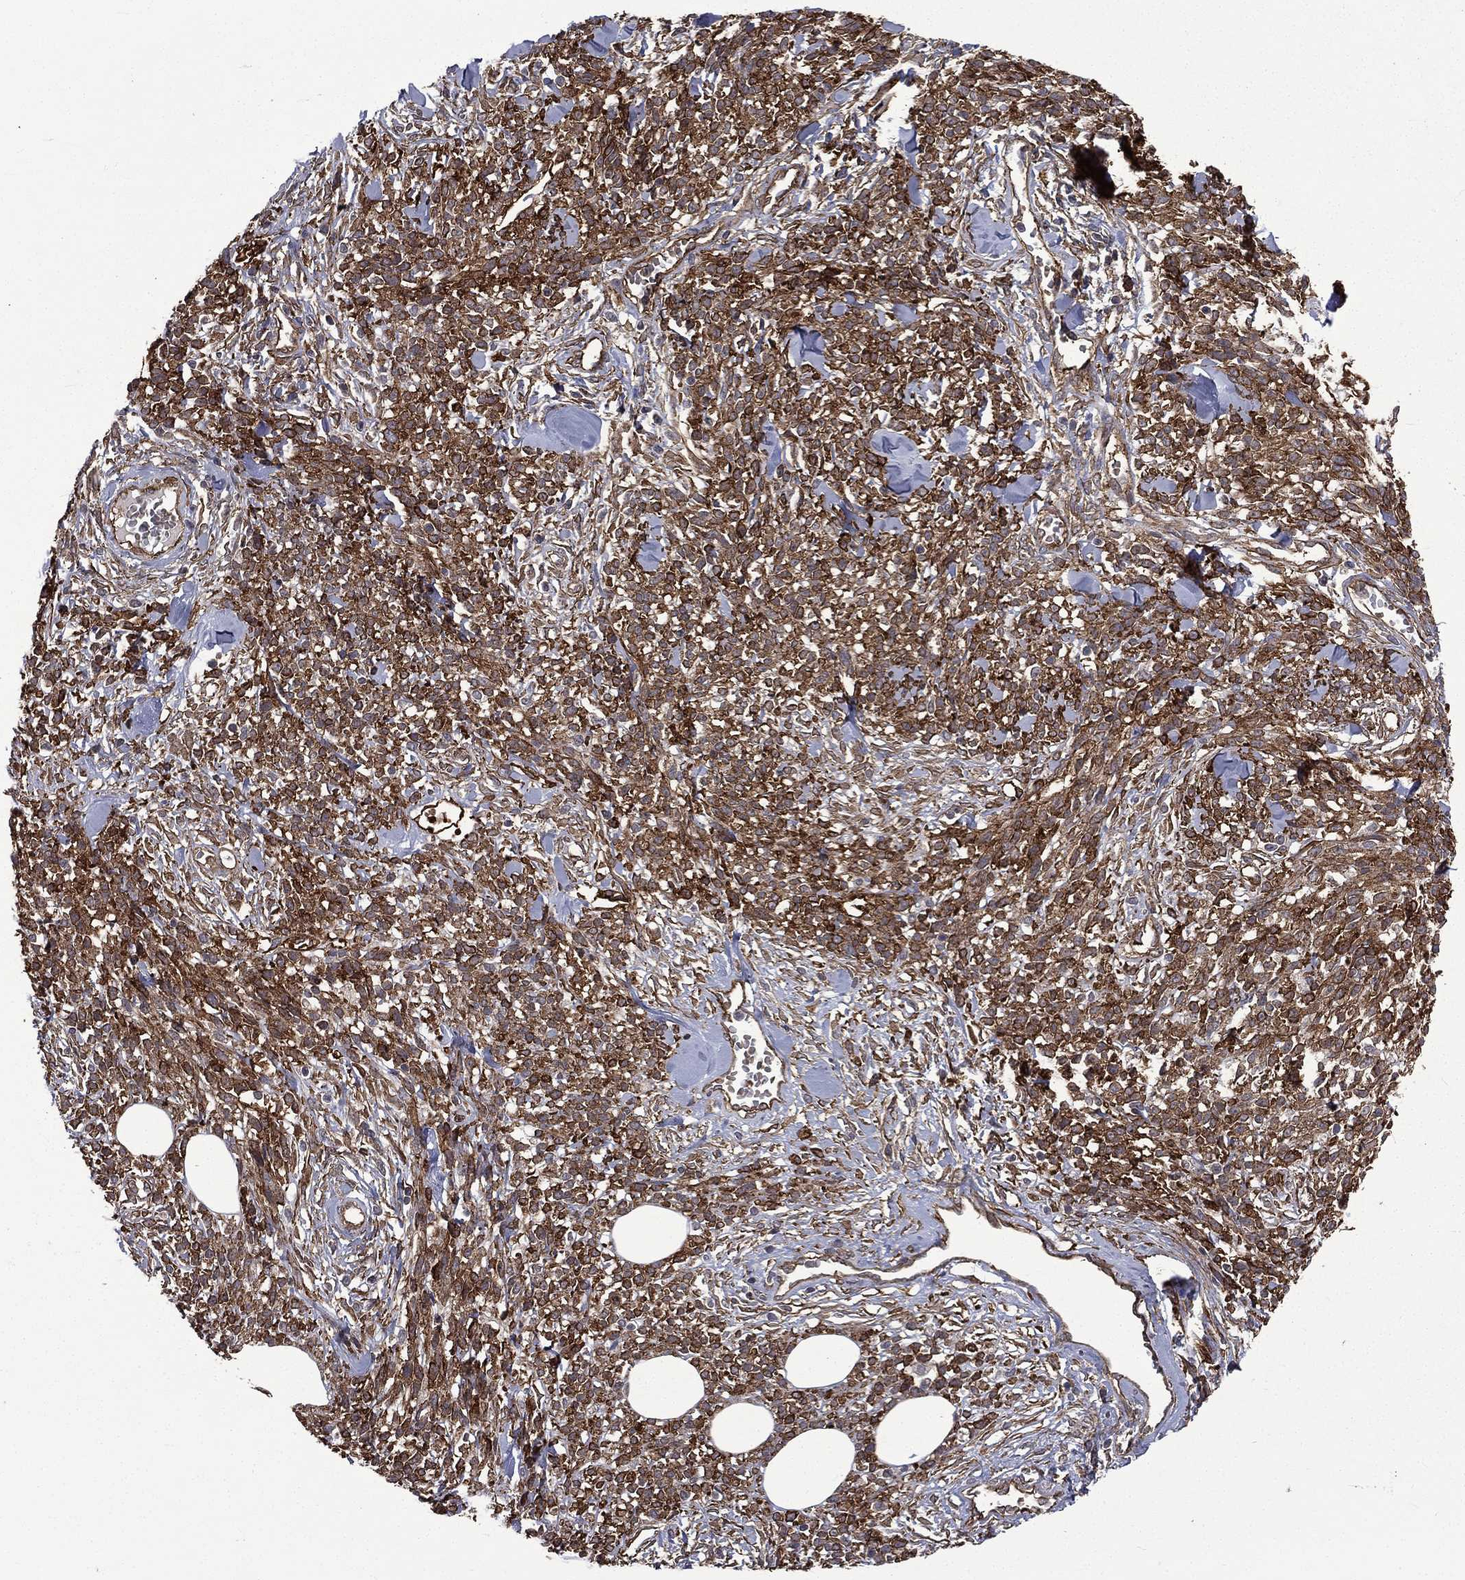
{"staining": {"intensity": "strong", "quantity": ">75%", "location": "cytoplasmic/membranous"}, "tissue": "melanoma", "cell_type": "Tumor cells", "image_type": "cancer", "snomed": [{"axis": "morphology", "description": "Malignant melanoma, NOS"}, {"axis": "topography", "description": "Skin"}, {"axis": "topography", "description": "Skin of trunk"}], "caption": "Immunohistochemical staining of malignant melanoma demonstrates high levels of strong cytoplasmic/membranous staining in approximately >75% of tumor cells.", "gene": "PPFIBP1", "patient": {"sex": "male", "age": 74}}